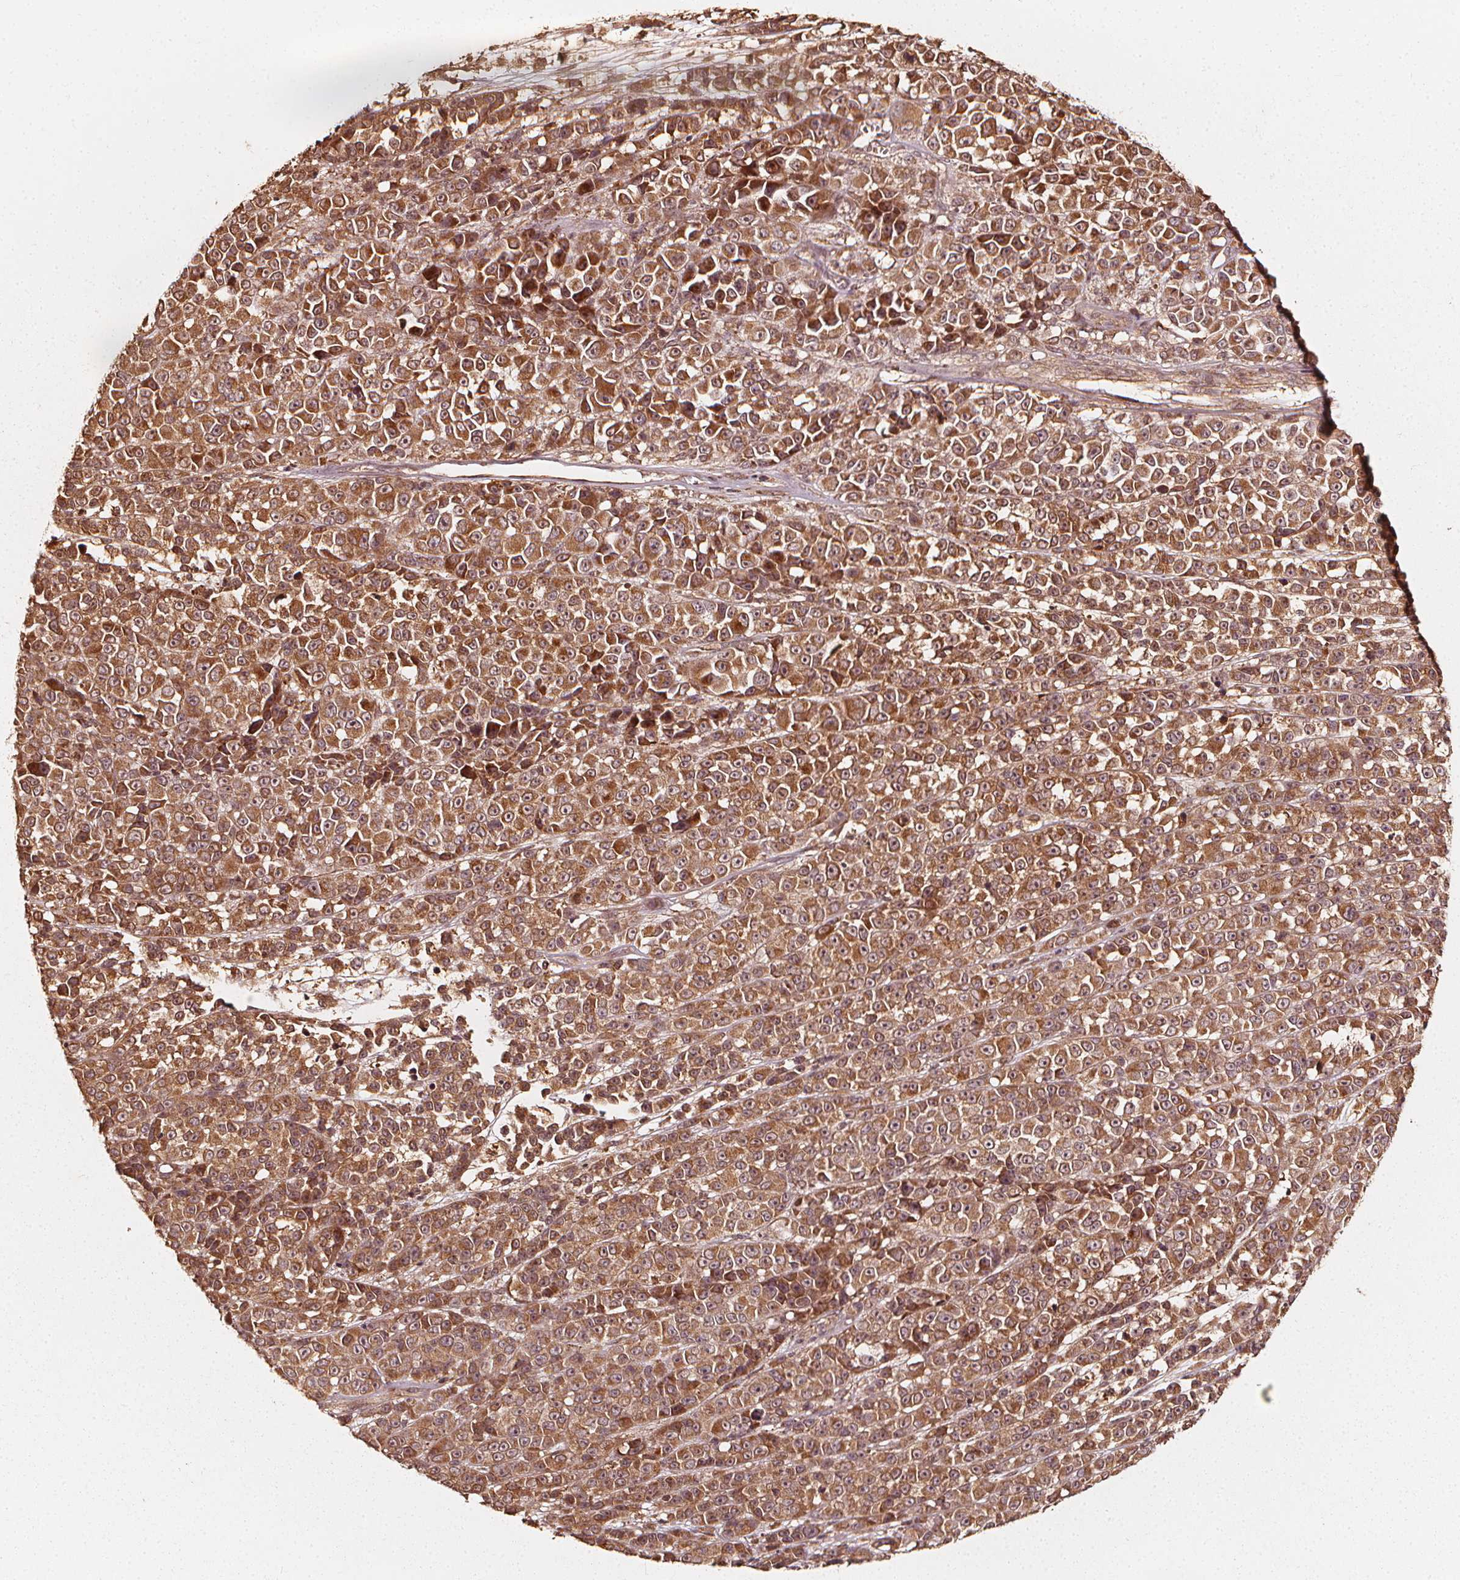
{"staining": {"intensity": "moderate", "quantity": ">75%", "location": "cytoplasmic/membranous,nuclear"}, "tissue": "melanoma", "cell_type": "Tumor cells", "image_type": "cancer", "snomed": [{"axis": "morphology", "description": "Malignant melanoma, NOS"}, {"axis": "topography", "description": "Skin"}, {"axis": "topography", "description": "Skin of back"}], "caption": "Immunohistochemical staining of melanoma shows moderate cytoplasmic/membranous and nuclear protein expression in approximately >75% of tumor cells. (Brightfield microscopy of DAB IHC at high magnification).", "gene": "NPC1", "patient": {"sex": "male", "age": 91}}